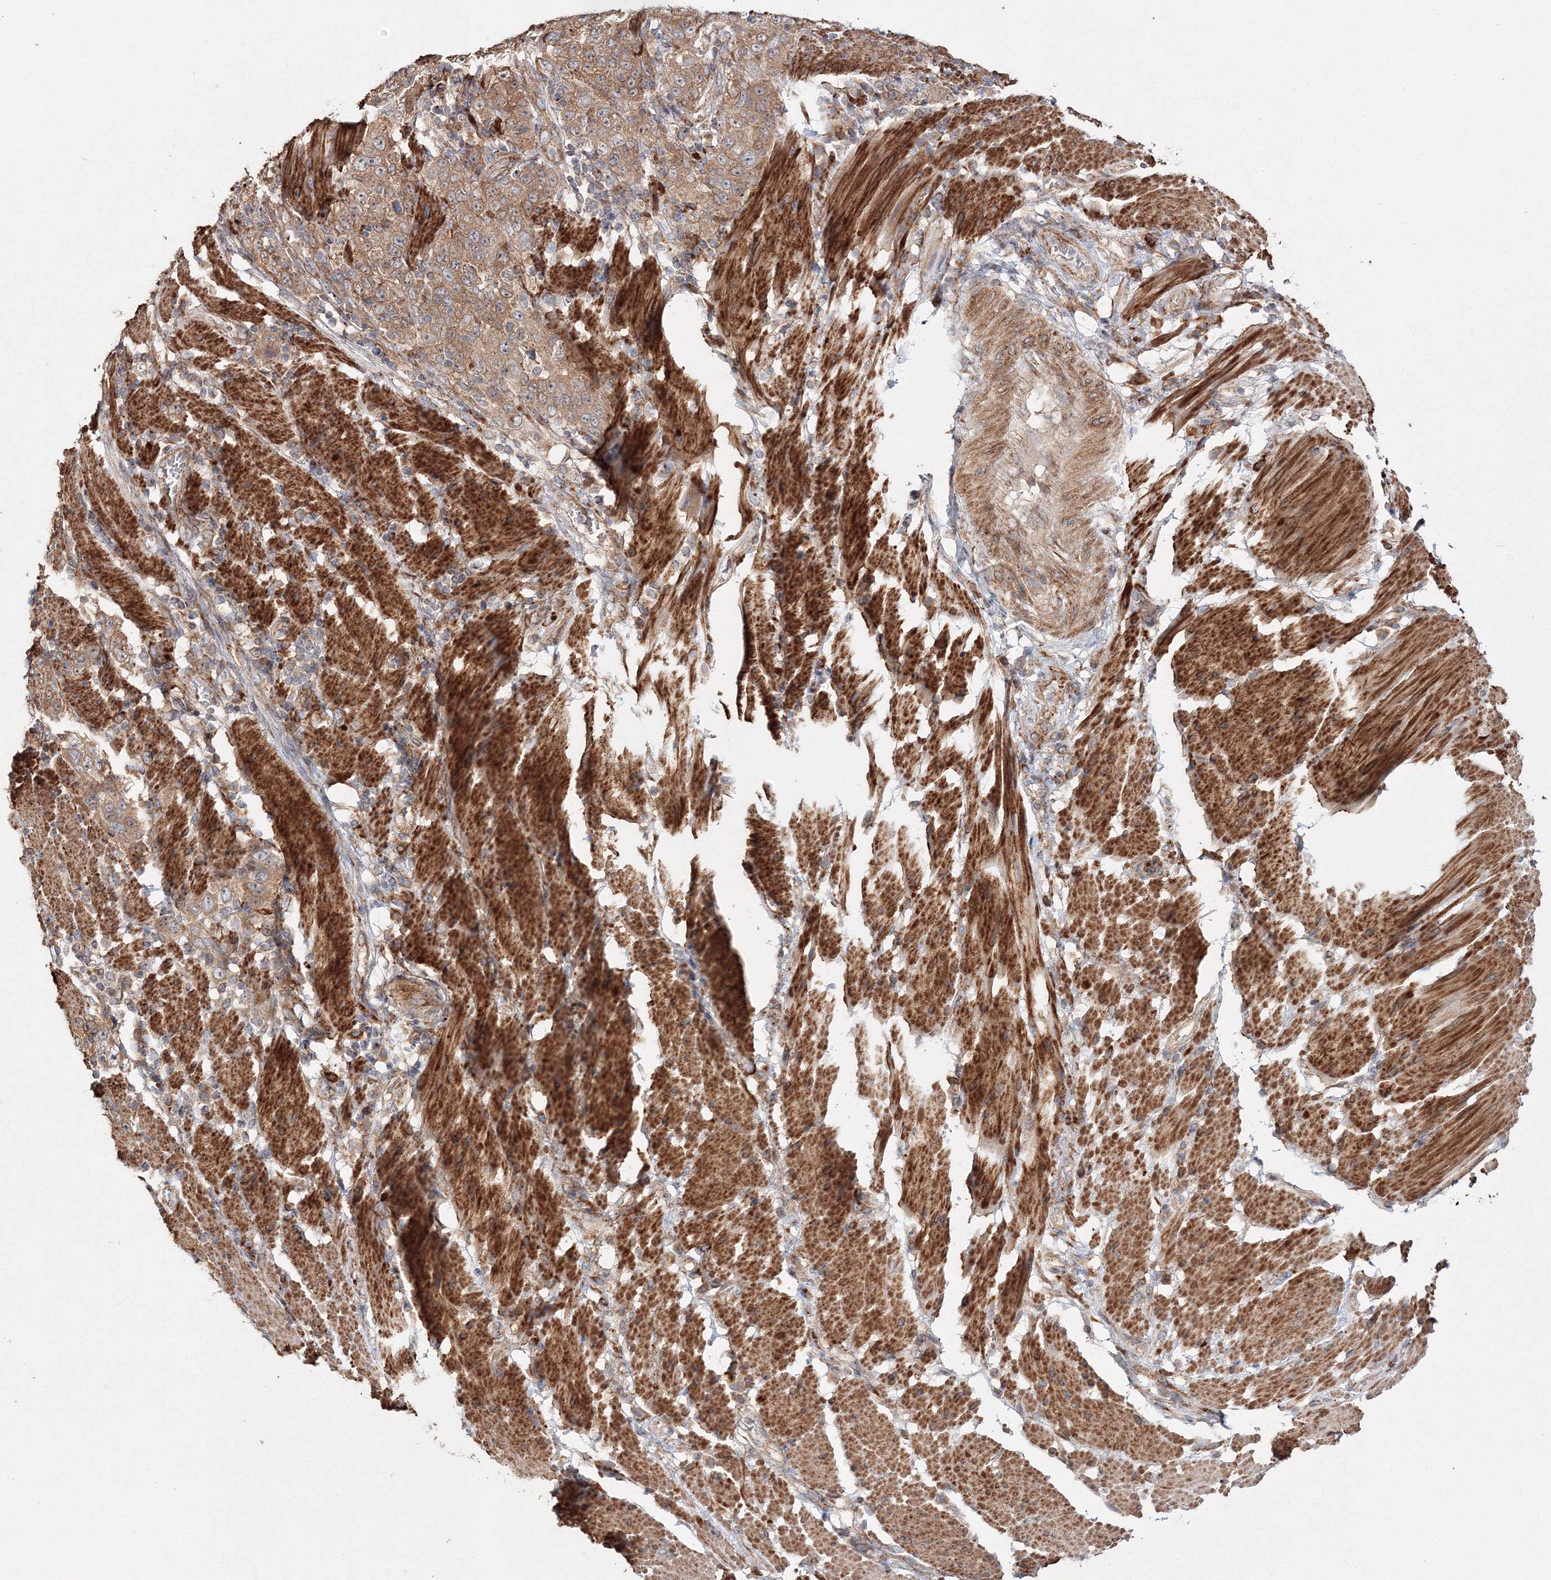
{"staining": {"intensity": "moderate", "quantity": ">75%", "location": "cytoplasmic/membranous"}, "tissue": "stomach cancer", "cell_type": "Tumor cells", "image_type": "cancer", "snomed": [{"axis": "morphology", "description": "Adenocarcinoma, NOS"}, {"axis": "topography", "description": "Stomach"}], "caption": "Stomach adenocarcinoma stained with immunohistochemistry reveals moderate cytoplasmic/membranous positivity in about >75% of tumor cells.", "gene": "DDO", "patient": {"sex": "male", "age": 48}}